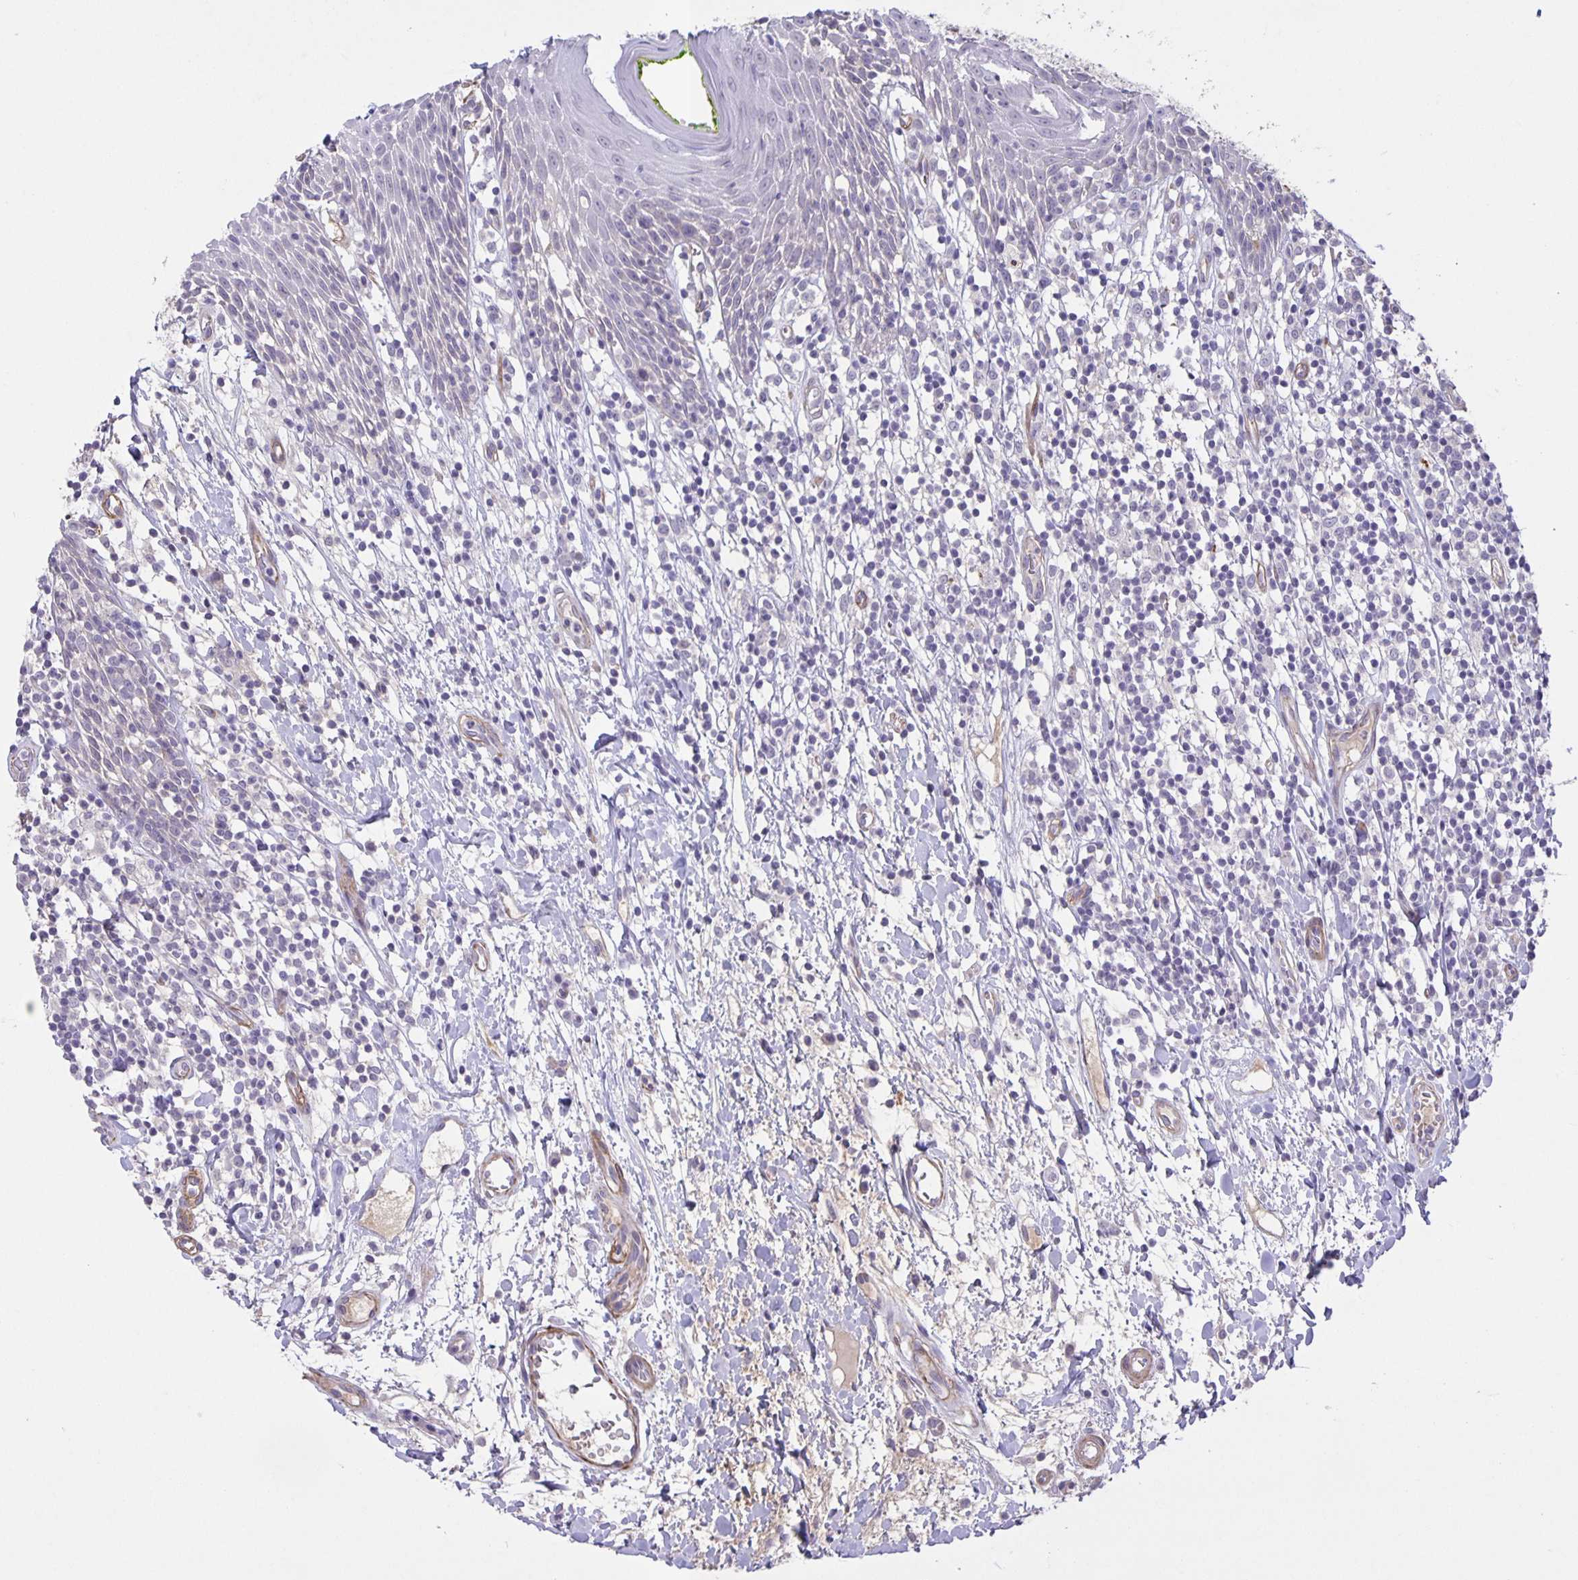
{"staining": {"intensity": "negative", "quantity": "none", "location": "none"}, "tissue": "head and neck cancer", "cell_type": "Tumor cells", "image_type": "cancer", "snomed": [{"axis": "morphology", "description": "Squamous cell carcinoma, NOS"}, {"axis": "topography", "description": "Oral tissue"}, {"axis": "topography", "description": "Head-Neck"}], "caption": "Immunohistochemistry of head and neck cancer (squamous cell carcinoma) reveals no expression in tumor cells.", "gene": "SRCIN1", "patient": {"sex": "male", "age": 49}}